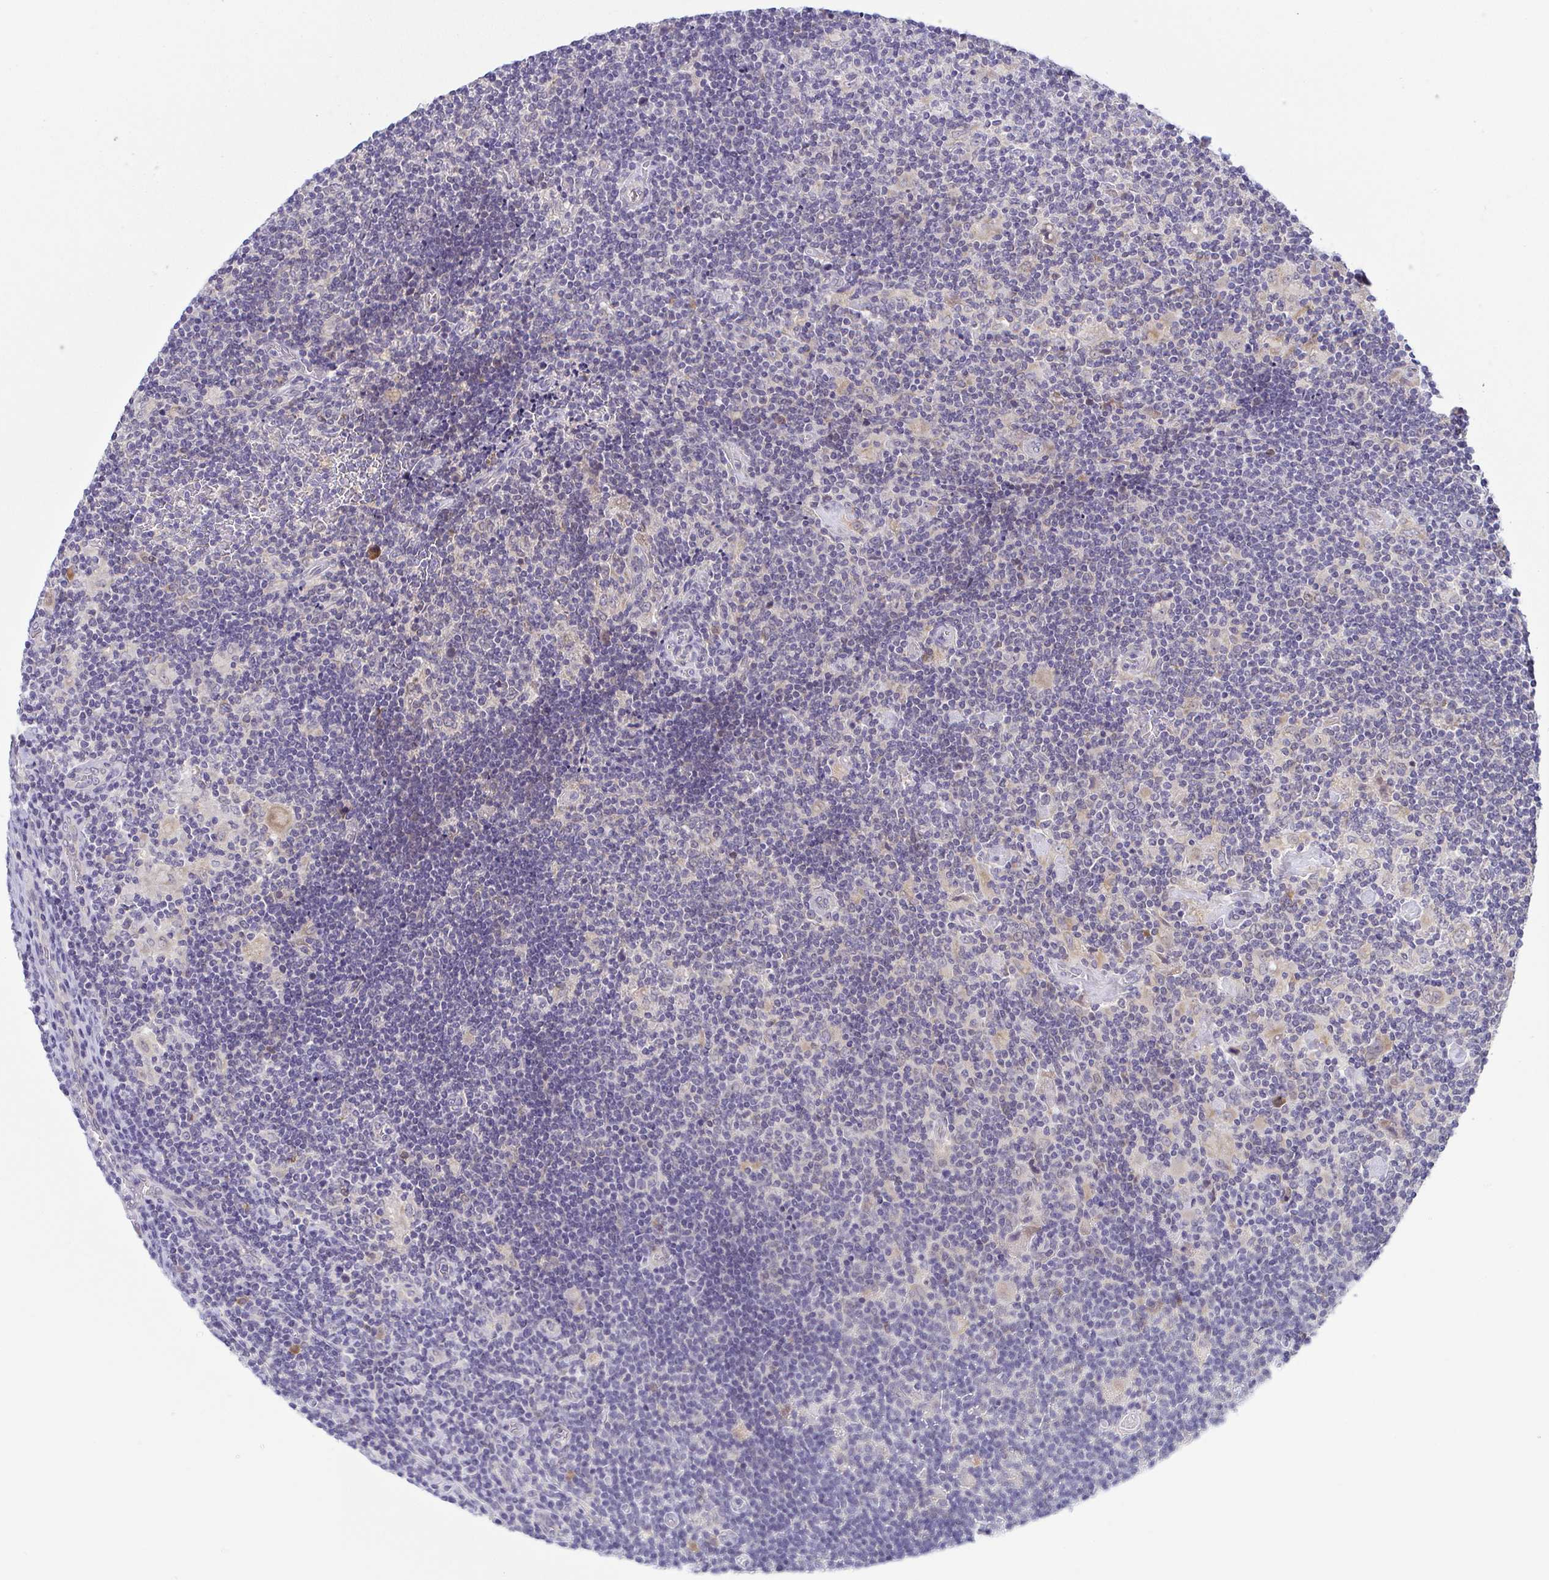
{"staining": {"intensity": "weak", "quantity": "<25%", "location": "cytoplasmic/membranous"}, "tissue": "lymphoma", "cell_type": "Tumor cells", "image_type": "cancer", "snomed": [{"axis": "morphology", "description": "Hodgkin's disease, NOS"}, {"axis": "topography", "description": "Lymph node"}], "caption": "Immunohistochemistry image of Hodgkin's disease stained for a protein (brown), which exhibits no staining in tumor cells.", "gene": "BCL2L1", "patient": {"sex": "male", "age": 40}}